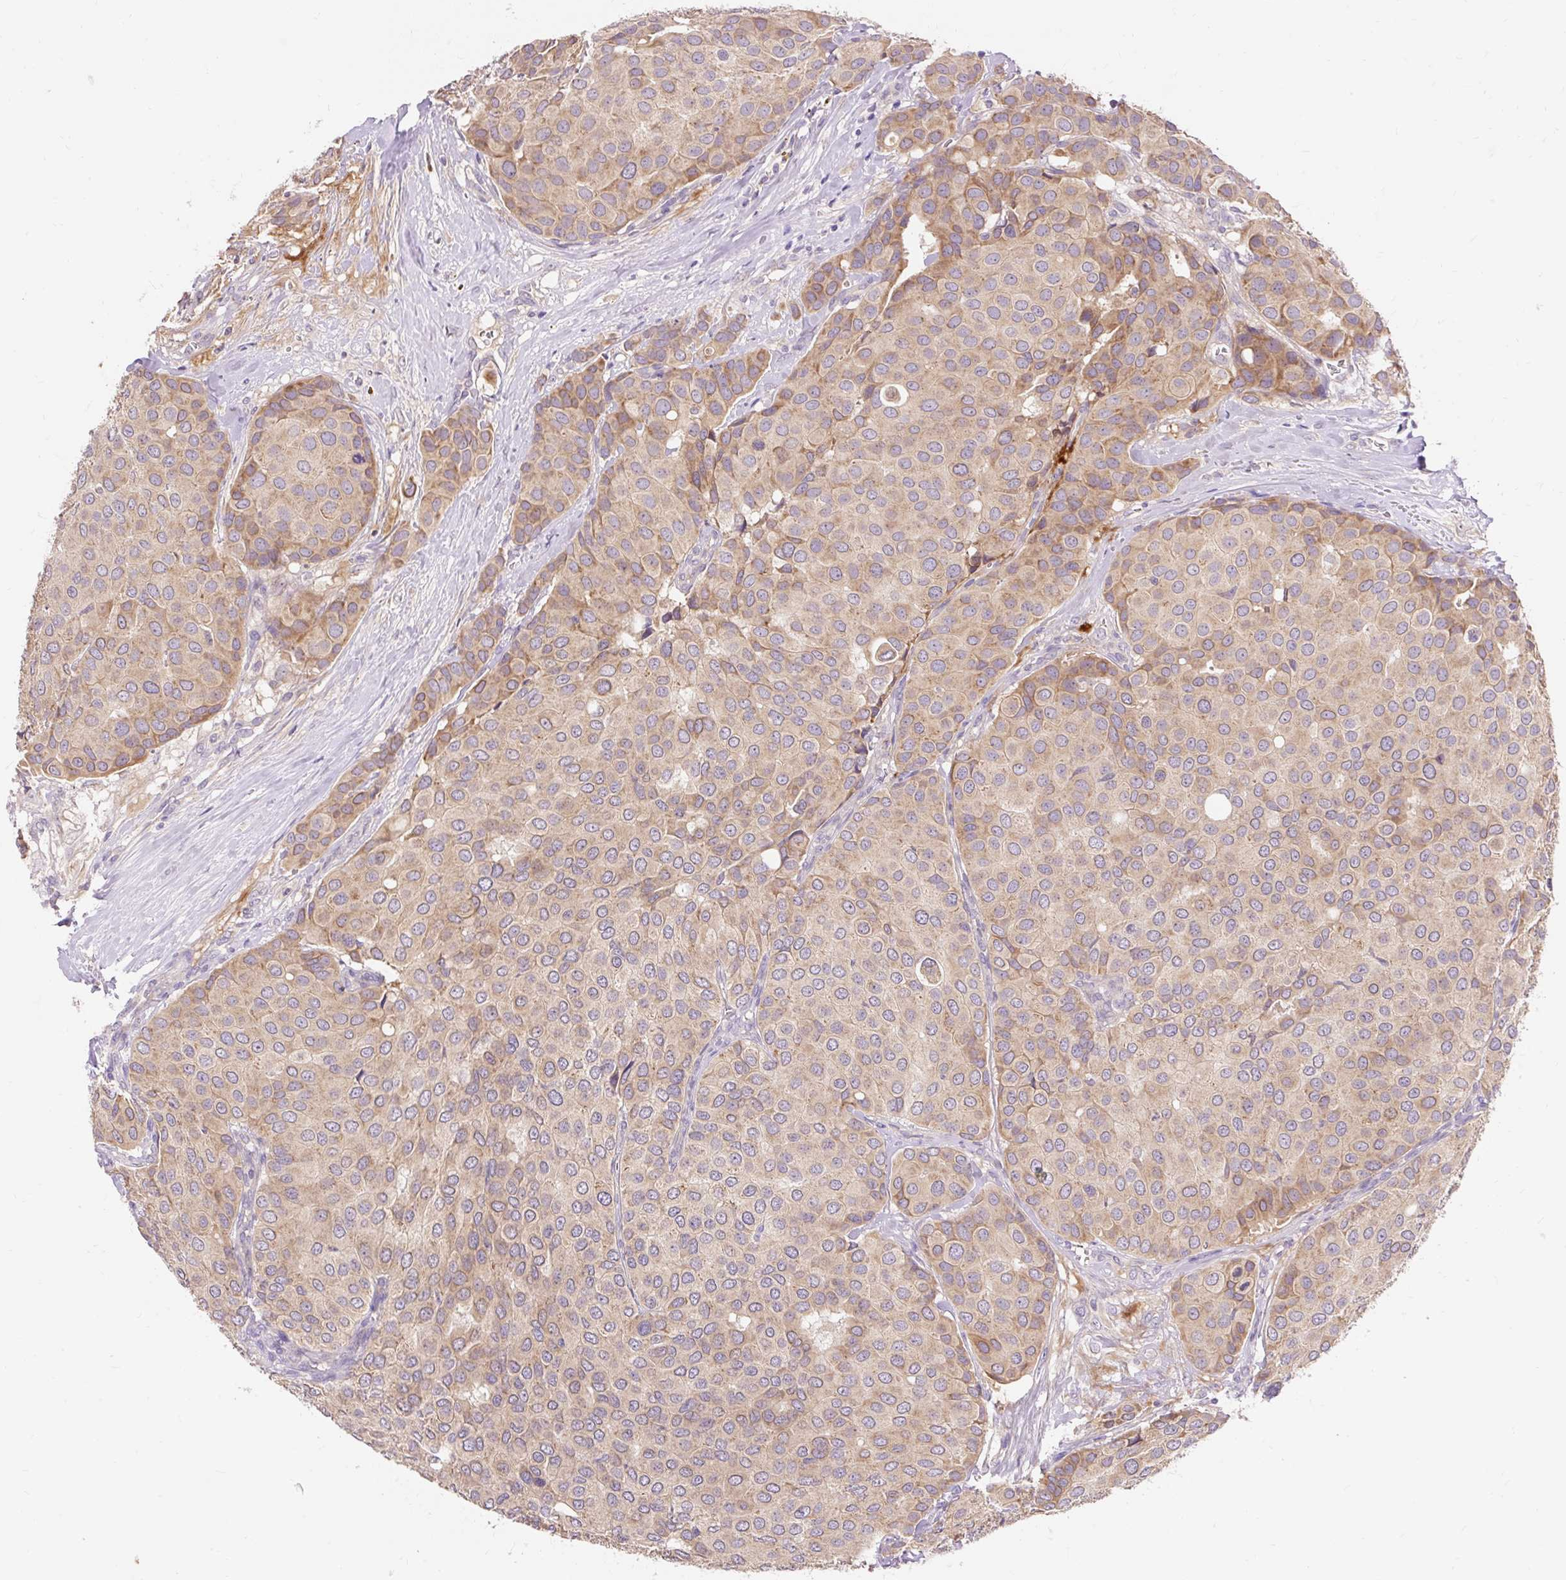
{"staining": {"intensity": "moderate", "quantity": "25%-75%", "location": "cytoplasmic/membranous"}, "tissue": "breast cancer", "cell_type": "Tumor cells", "image_type": "cancer", "snomed": [{"axis": "morphology", "description": "Duct carcinoma"}, {"axis": "topography", "description": "Breast"}], "caption": "Immunohistochemistry photomicrograph of infiltrating ductal carcinoma (breast) stained for a protein (brown), which exhibits medium levels of moderate cytoplasmic/membranous staining in about 25%-75% of tumor cells.", "gene": "SEC63", "patient": {"sex": "female", "age": 70}}